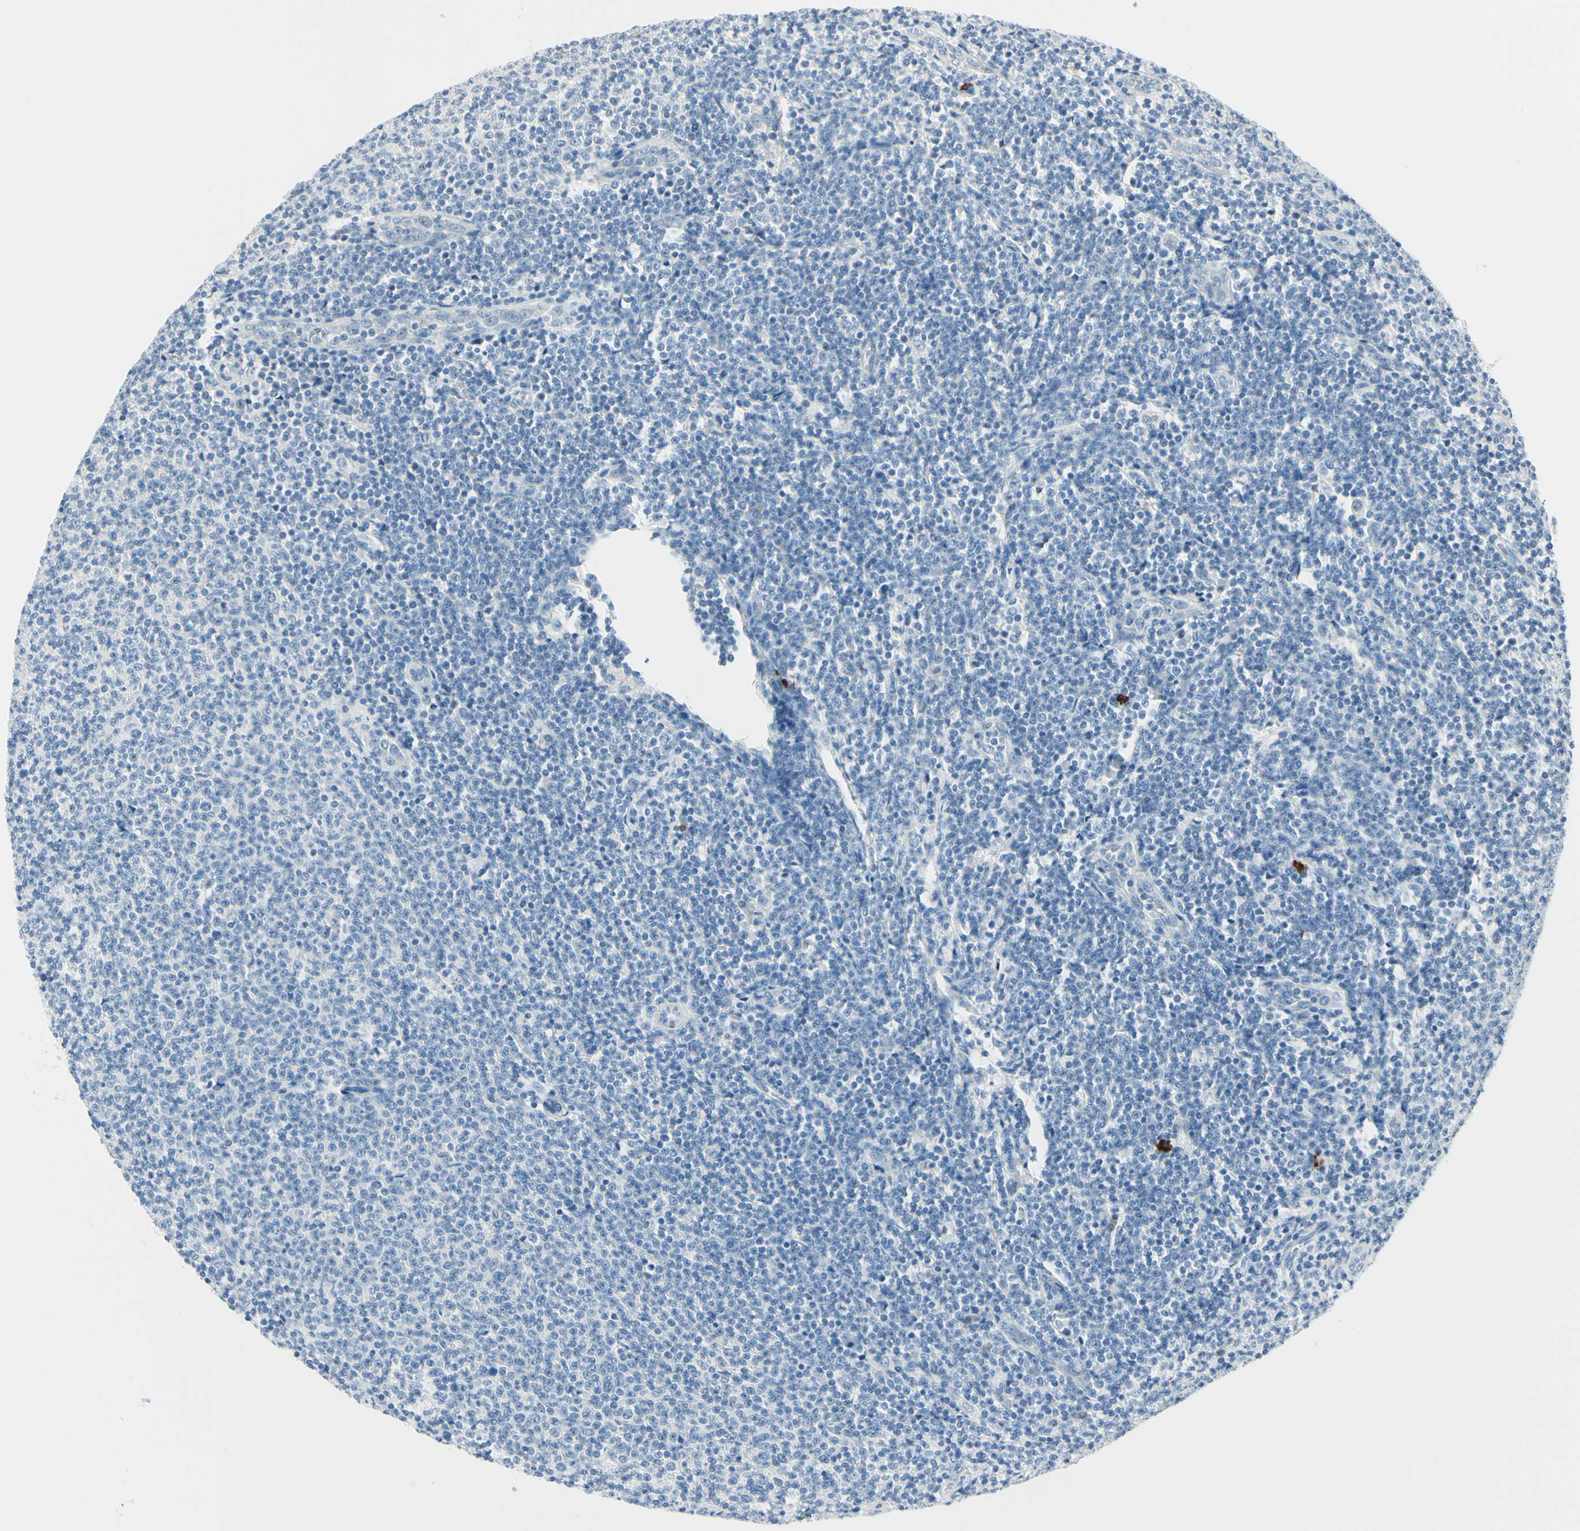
{"staining": {"intensity": "negative", "quantity": "none", "location": "none"}, "tissue": "lymphoma", "cell_type": "Tumor cells", "image_type": "cancer", "snomed": [{"axis": "morphology", "description": "Malignant lymphoma, non-Hodgkin's type, Low grade"}, {"axis": "topography", "description": "Lymph node"}], "caption": "IHC of human lymphoma reveals no staining in tumor cells. (Brightfield microscopy of DAB (3,3'-diaminobenzidine) immunohistochemistry (IHC) at high magnification).", "gene": "DLG4", "patient": {"sex": "male", "age": 66}}